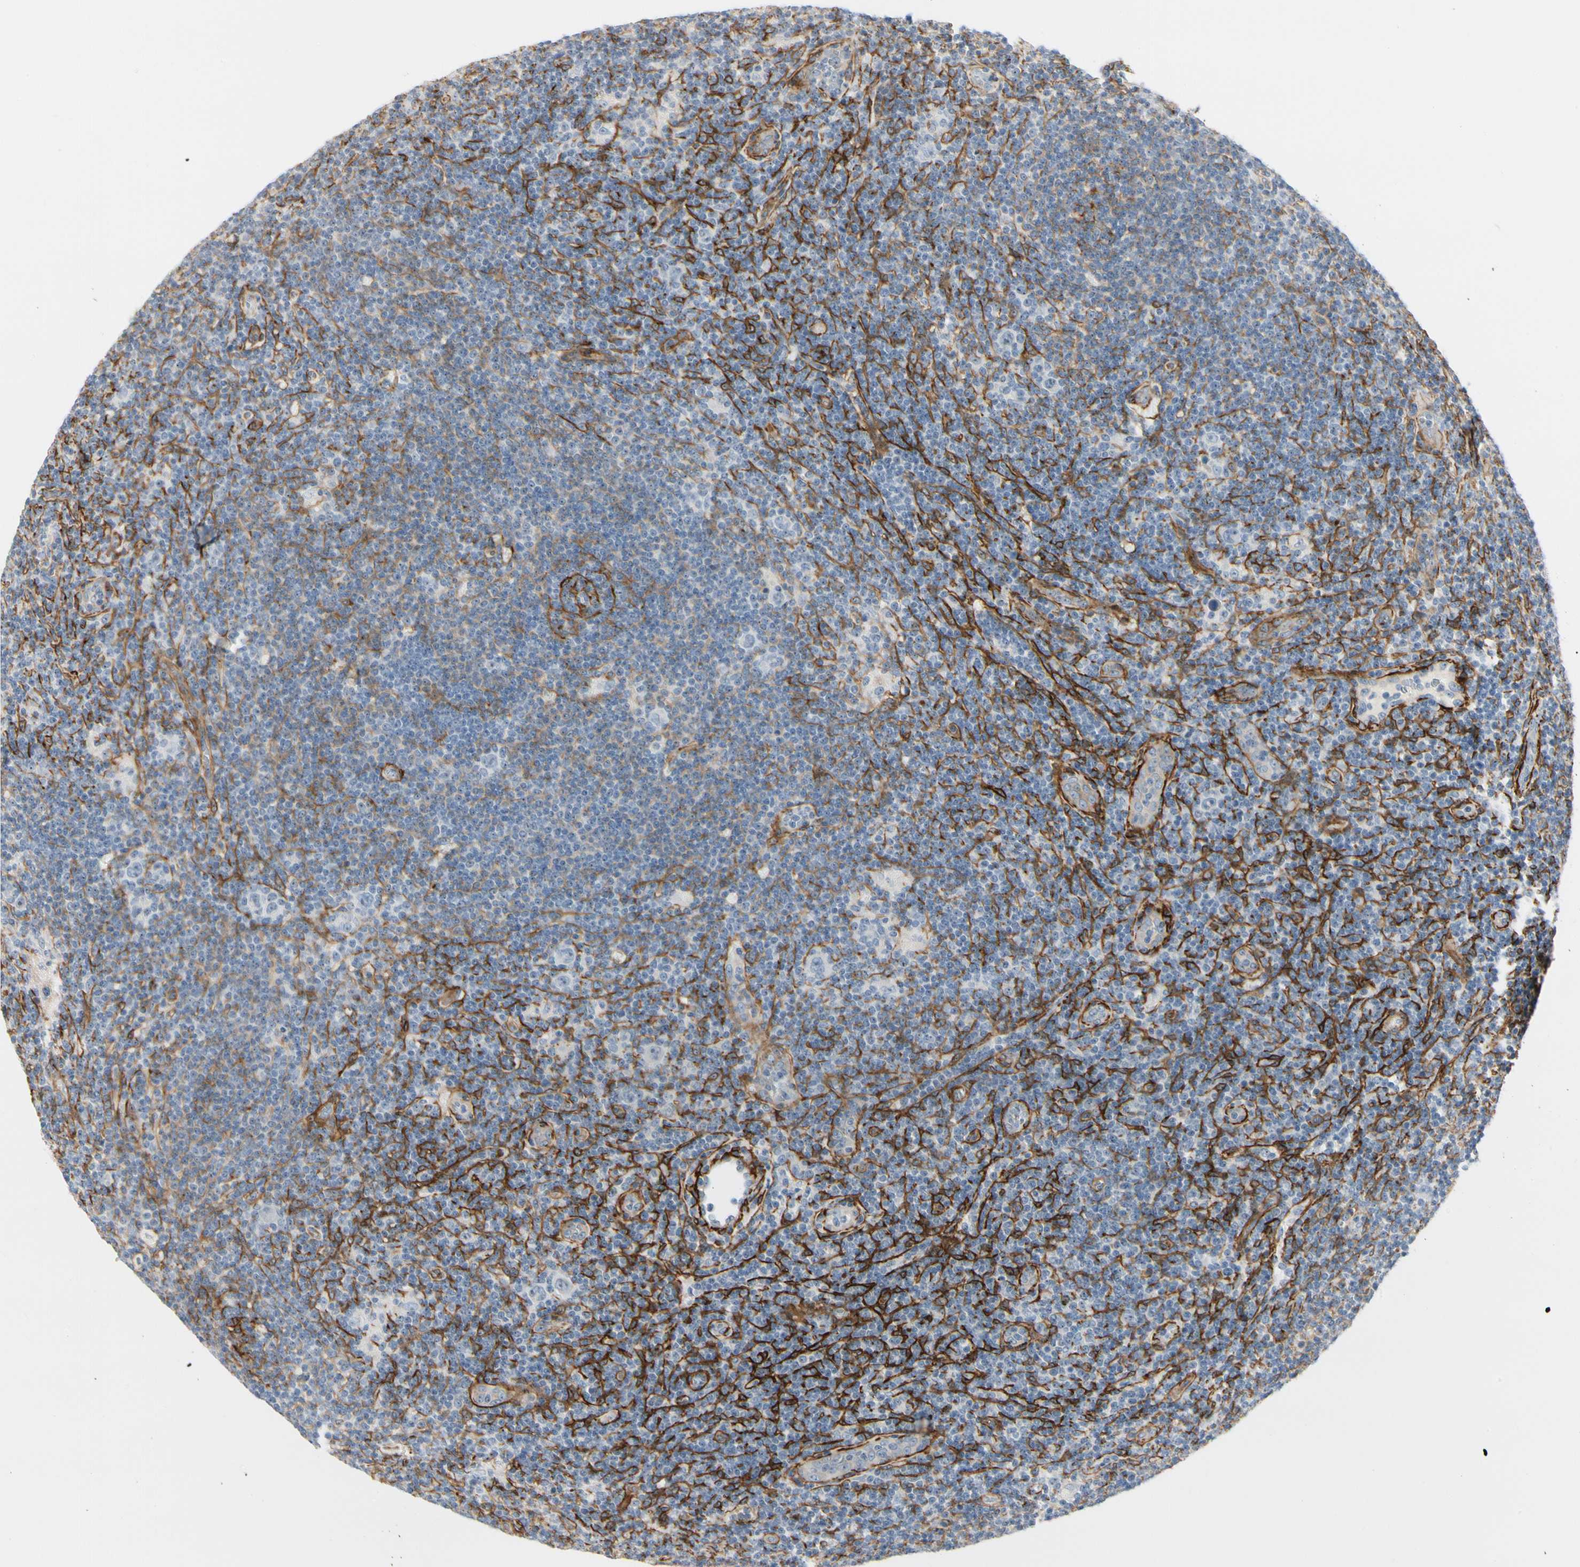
{"staining": {"intensity": "negative", "quantity": "none", "location": "none"}, "tissue": "lymphoma", "cell_type": "Tumor cells", "image_type": "cancer", "snomed": [{"axis": "morphology", "description": "Hodgkin's disease, NOS"}, {"axis": "topography", "description": "Lymph node"}], "caption": "DAB (3,3'-diaminobenzidine) immunohistochemical staining of lymphoma demonstrates no significant positivity in tumor cells.", "gene": "GGT5", "patient": {"sex": "female", "age": 57}}